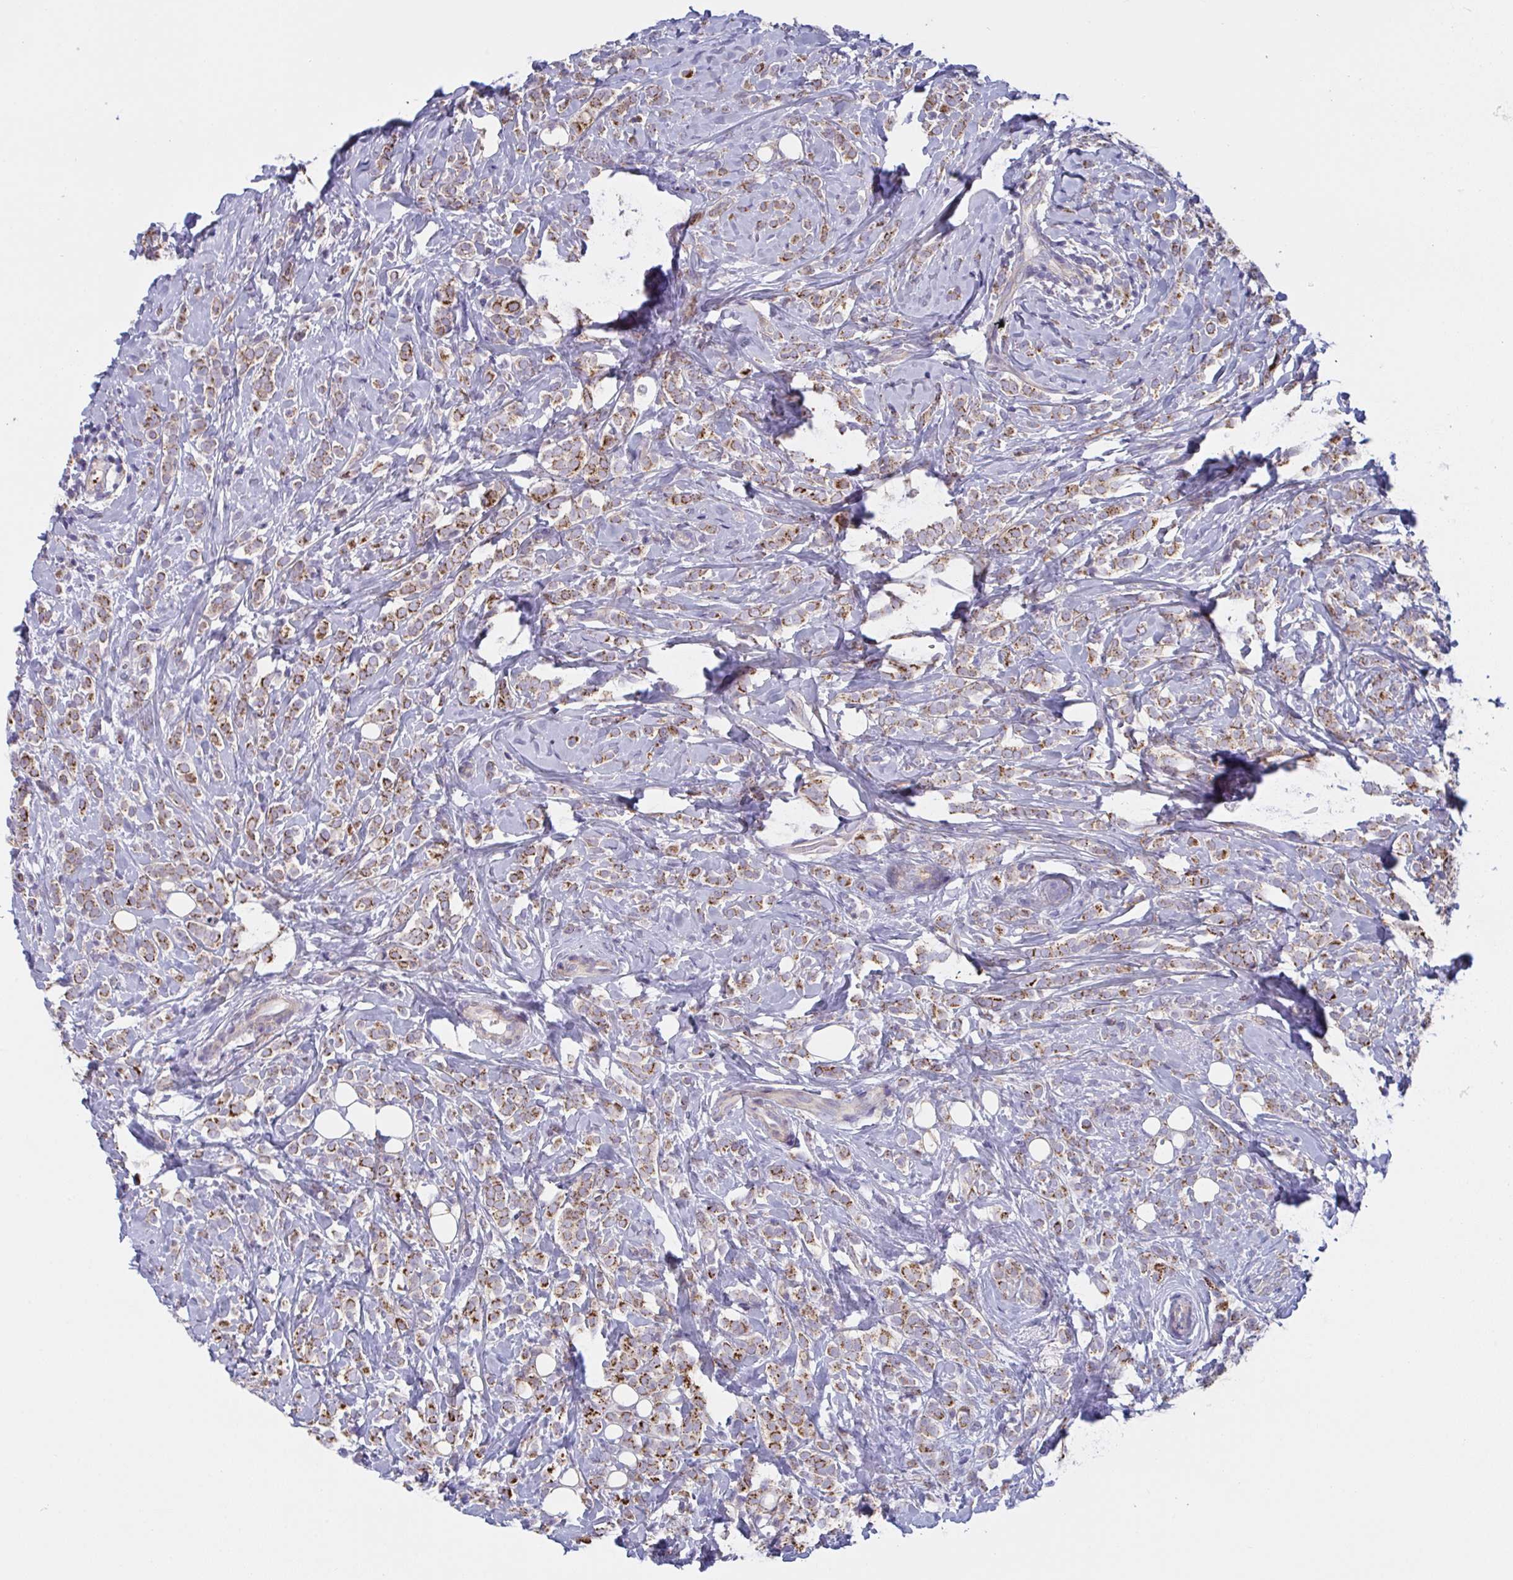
{"staining": {"intensity": "moderate", "quantity": ">75%", "location": "cytoplasmic/membranous"}, "tissue": "breast cancer", "cell_type": "Tumor cells", "image_type": "cancer", "snomed": [{"axis": "morphology", "description": "Lobular carcinoma"}, {"axis": "topography", "description": "Breast"}], "caption": "Protein staining exhibits moderate cytoplasmic/membranous staining in approximately >75% of tumor cells in breast lobular carcinoma.", "gene": "MRPS2", "patient": {"sex": "female", "age": 49}}